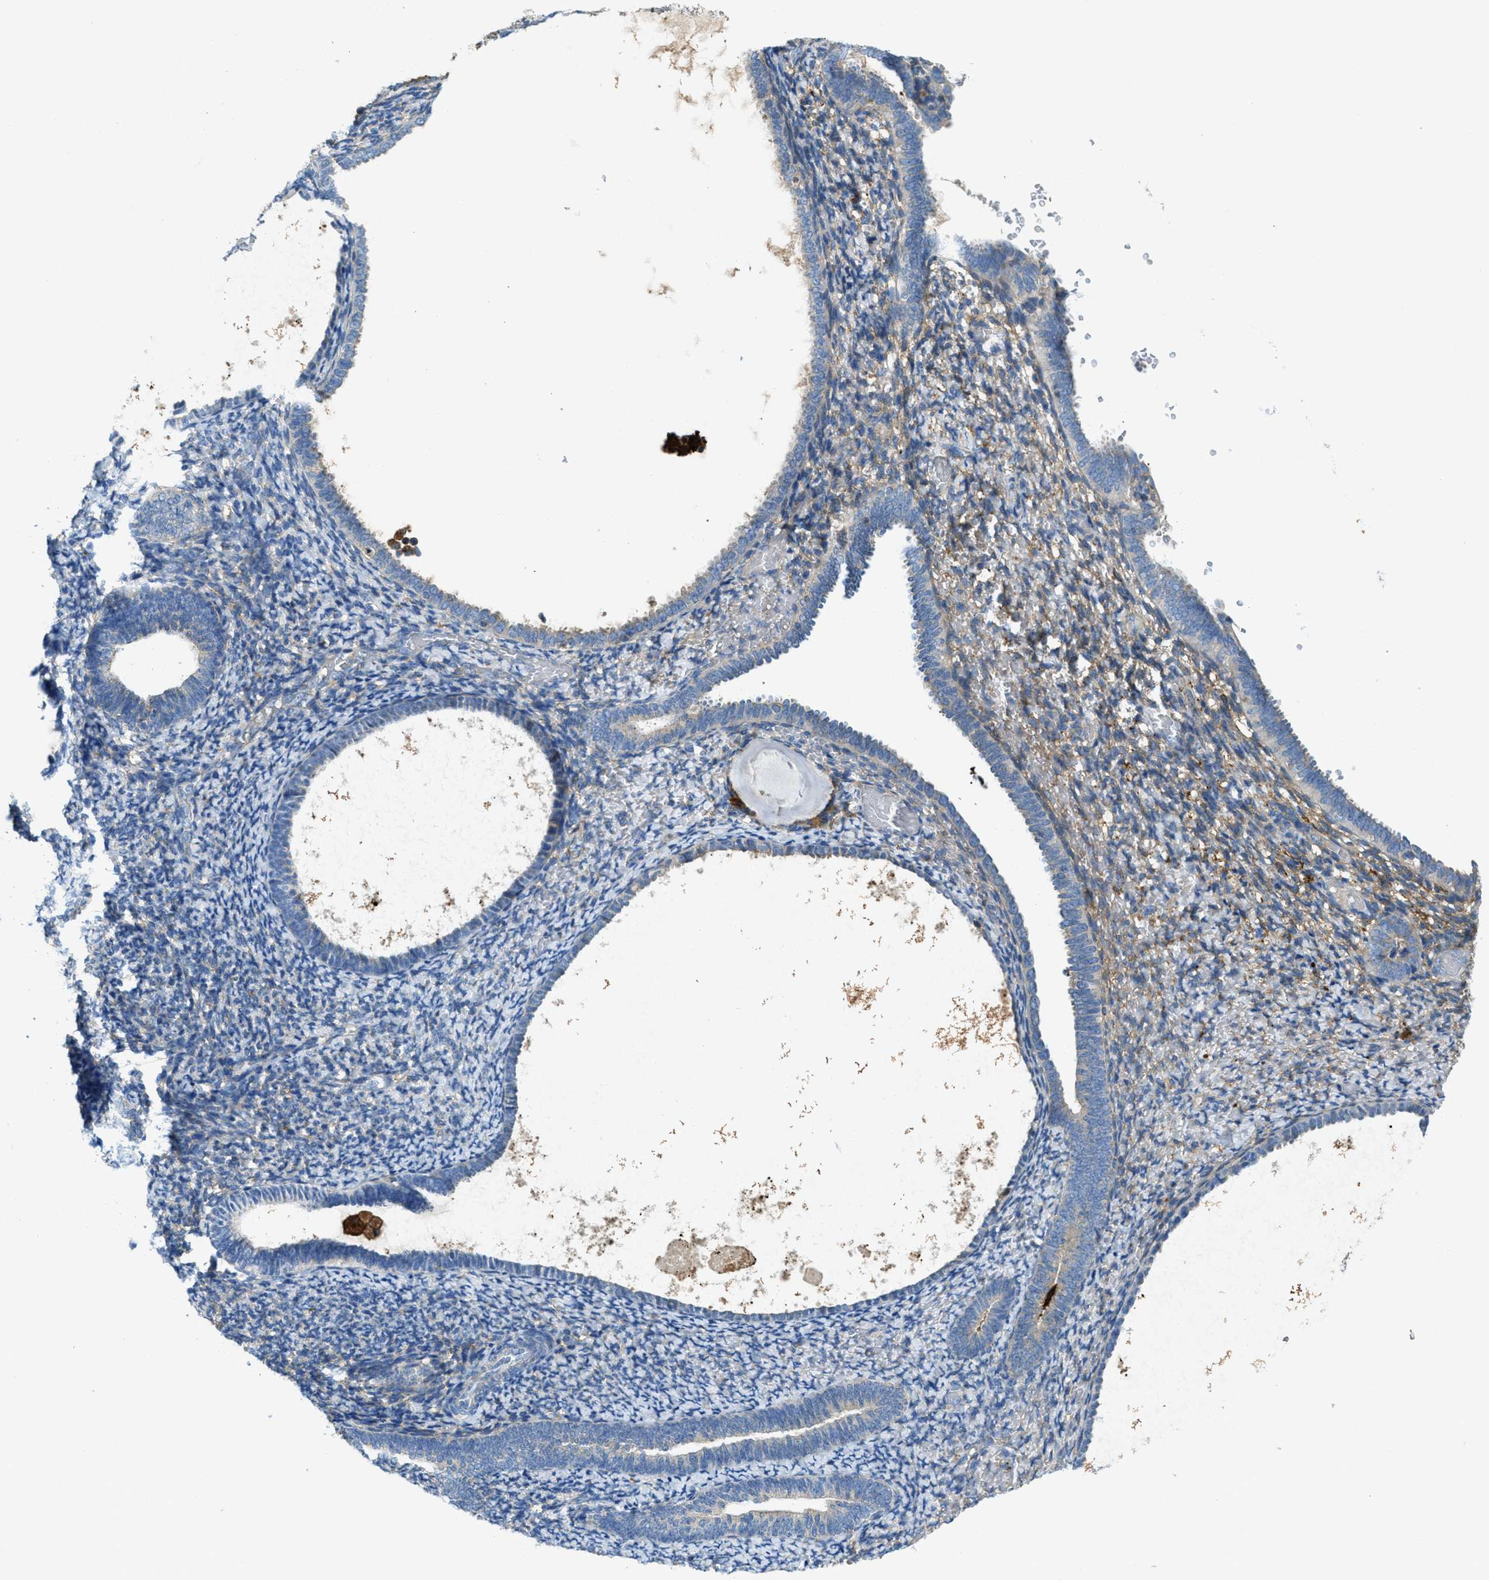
{"staining": {"intensity": "moderate", "quantity": "<25%", "location": "cytoplasmic/membranous"}, "tissue": "endometrium", "cell_type": "Cells in endometrial stroma", "image_type": "normal", "snomed": [{"axis": "morphology", "description": "Normal tissue, NOS"}, {"axis": "topography", "description": "Endometrium"}], "caption": "IHC of unremarkable endometrium exhibits low levels of moderate cytoplasmic/membranous expression in about <25% of cells in endometrial stroma.", "gene": "RFFL", "patient": {"sex": "female", "age": 66}}